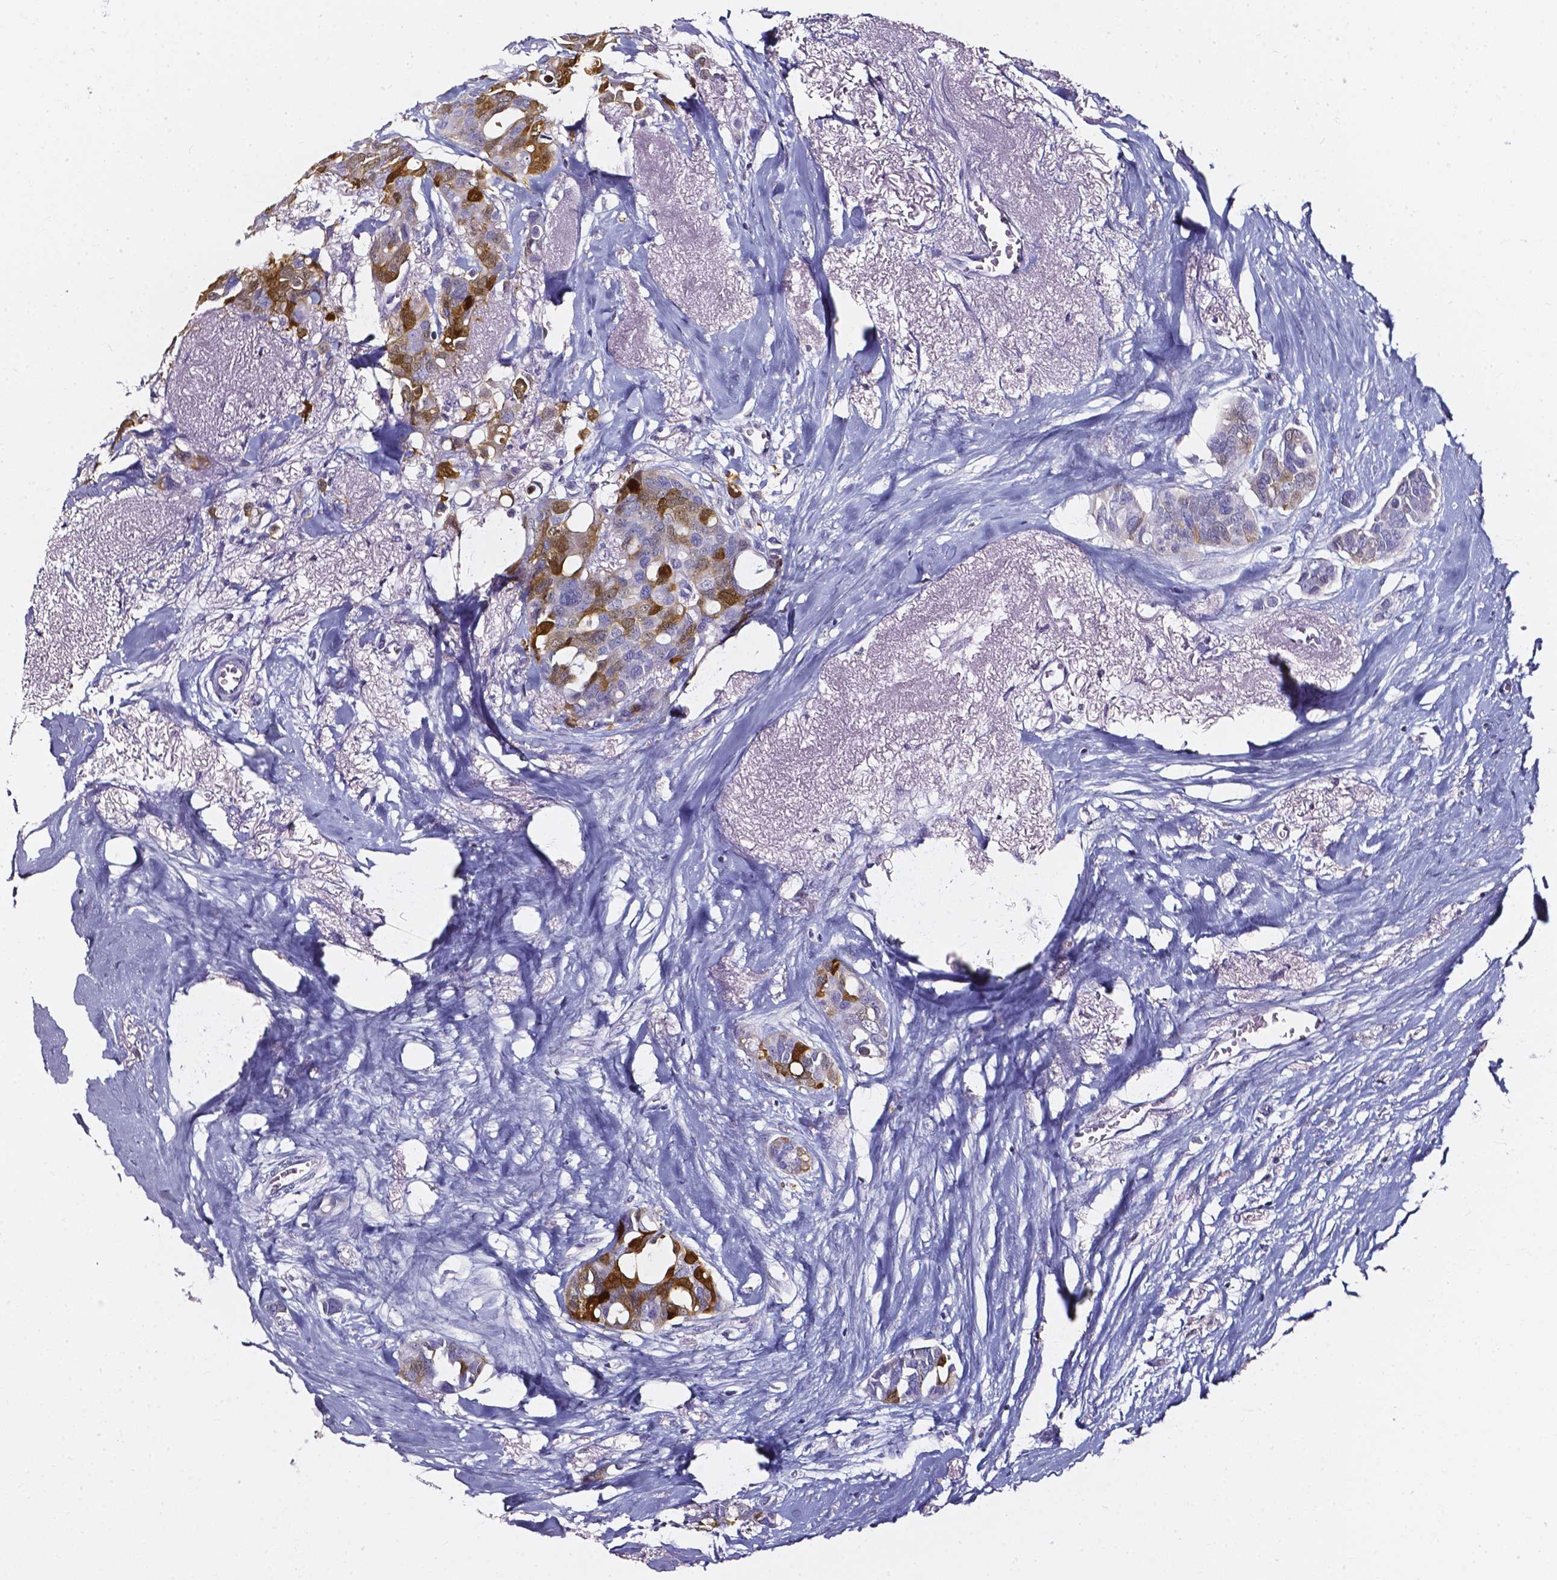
{"staining": {"intensity": "moderate", "quantity": "25%-75%", "location": "cytoplasmic/membranous,nuclear"}, "tissue": "breast cancer", "cell_type": "Tumor cells", "image_type": "cancer", "snomed": [{"axis": "morphology", "description": "Duct carcinoma"}, {"axis": "topography", "description": "Breast"}], "caption": "The histopathology image reveals a brown stain indicating the presence of a protein in the cytoplasmic/membranous and nuclear of tumor cells in breast cancer (invasive ductal carcinoma).", "gene": "AKR1B10", "patient": {"sex": "female", "age": 54}}